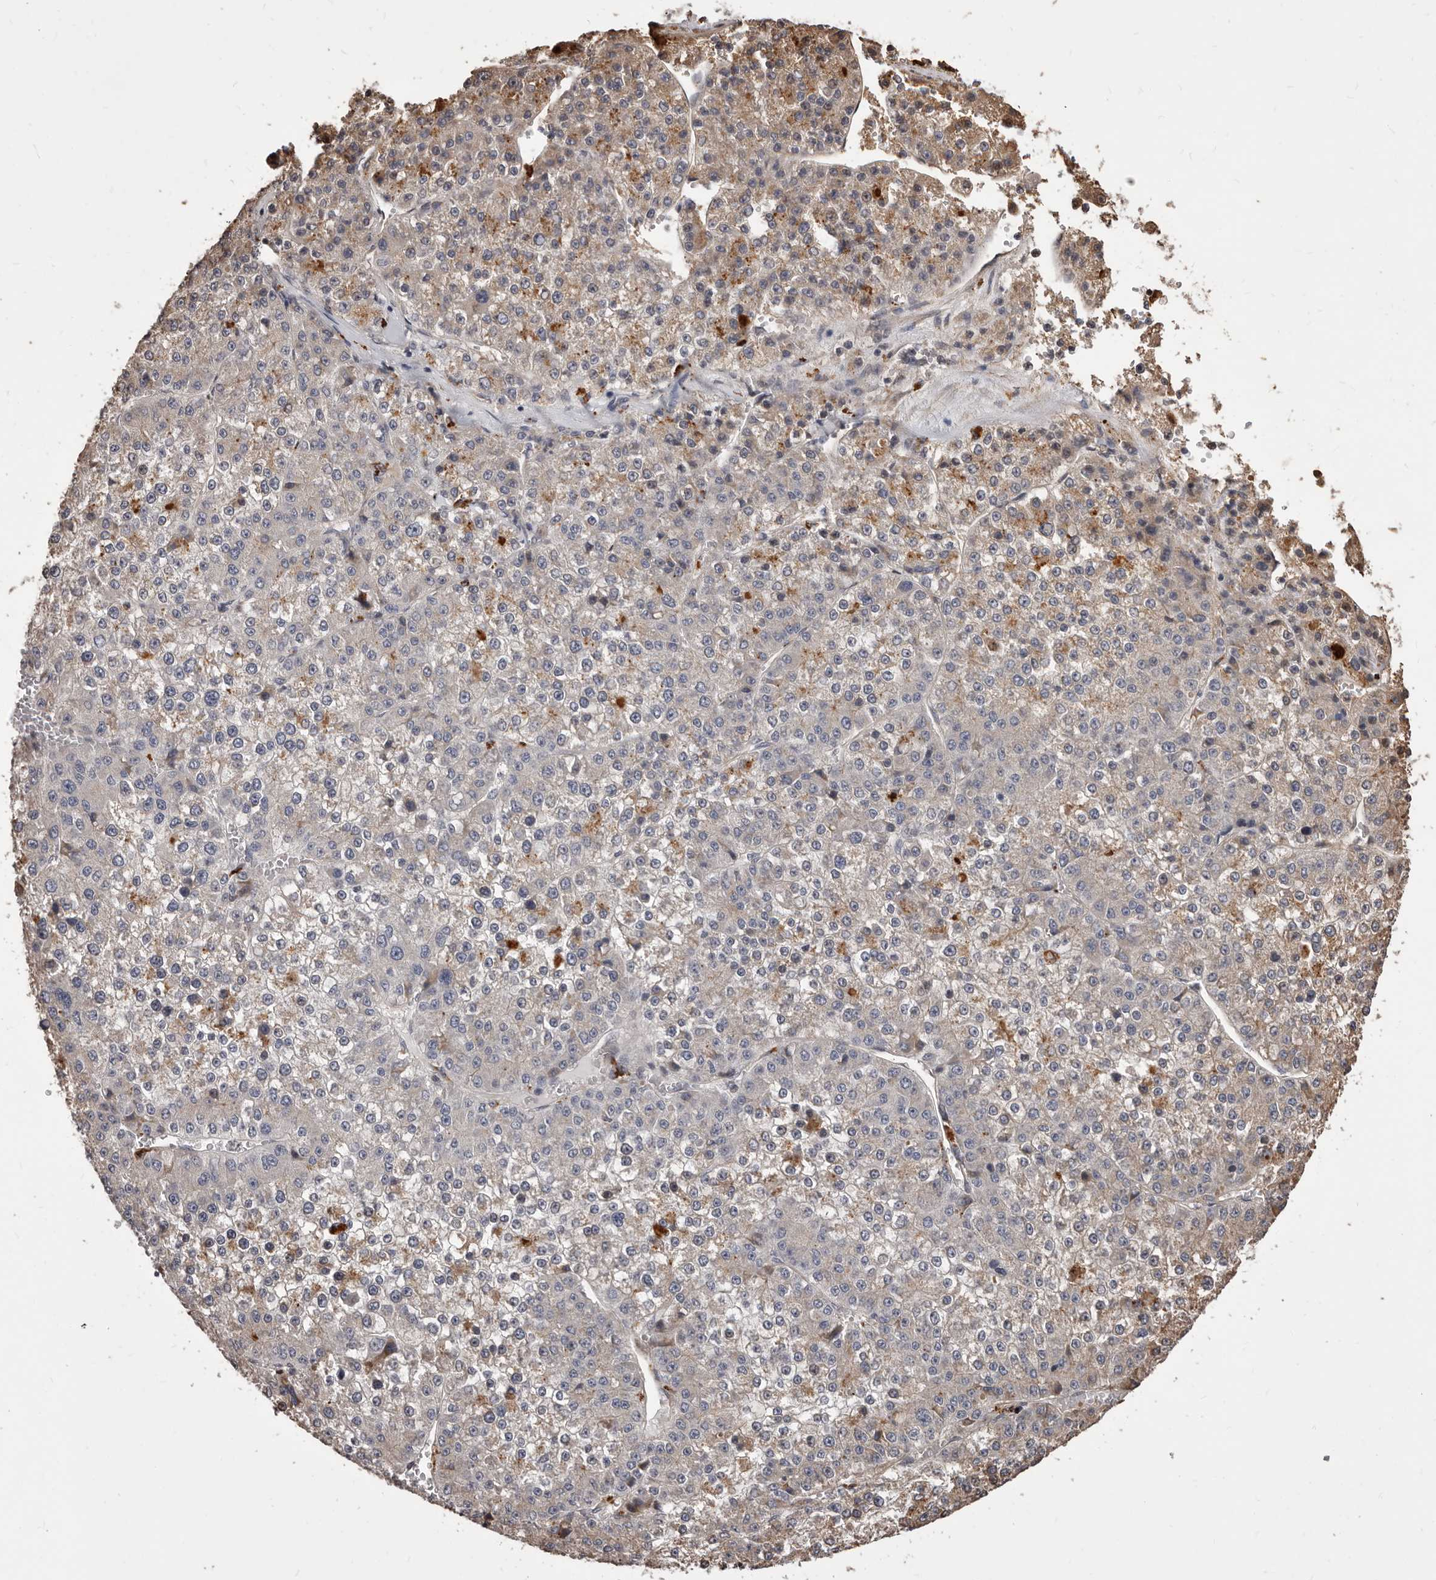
{"staining": {"intensity": "weak", "quantity": "<25%", "location": "cytoplasmic/membranous"}, "tissue": "liver cancer", "cell_type": "Tumor cells", "image_type": "cancer", "snomed": [{"axis": "morphology", "description": "Carcinoma, Hepatocellular, NOS"}, {"axis": "topography", "description": "Liver"}], "caption": "DAB (3,3'-diaminobenzidine) immunohistochemical staining of human liver cancer (hepatocellular carcinoma) exhibits no significant expression in tumor cells.", "gene": "ALPK1", "patient": {"sex": "female", "age": 73}}